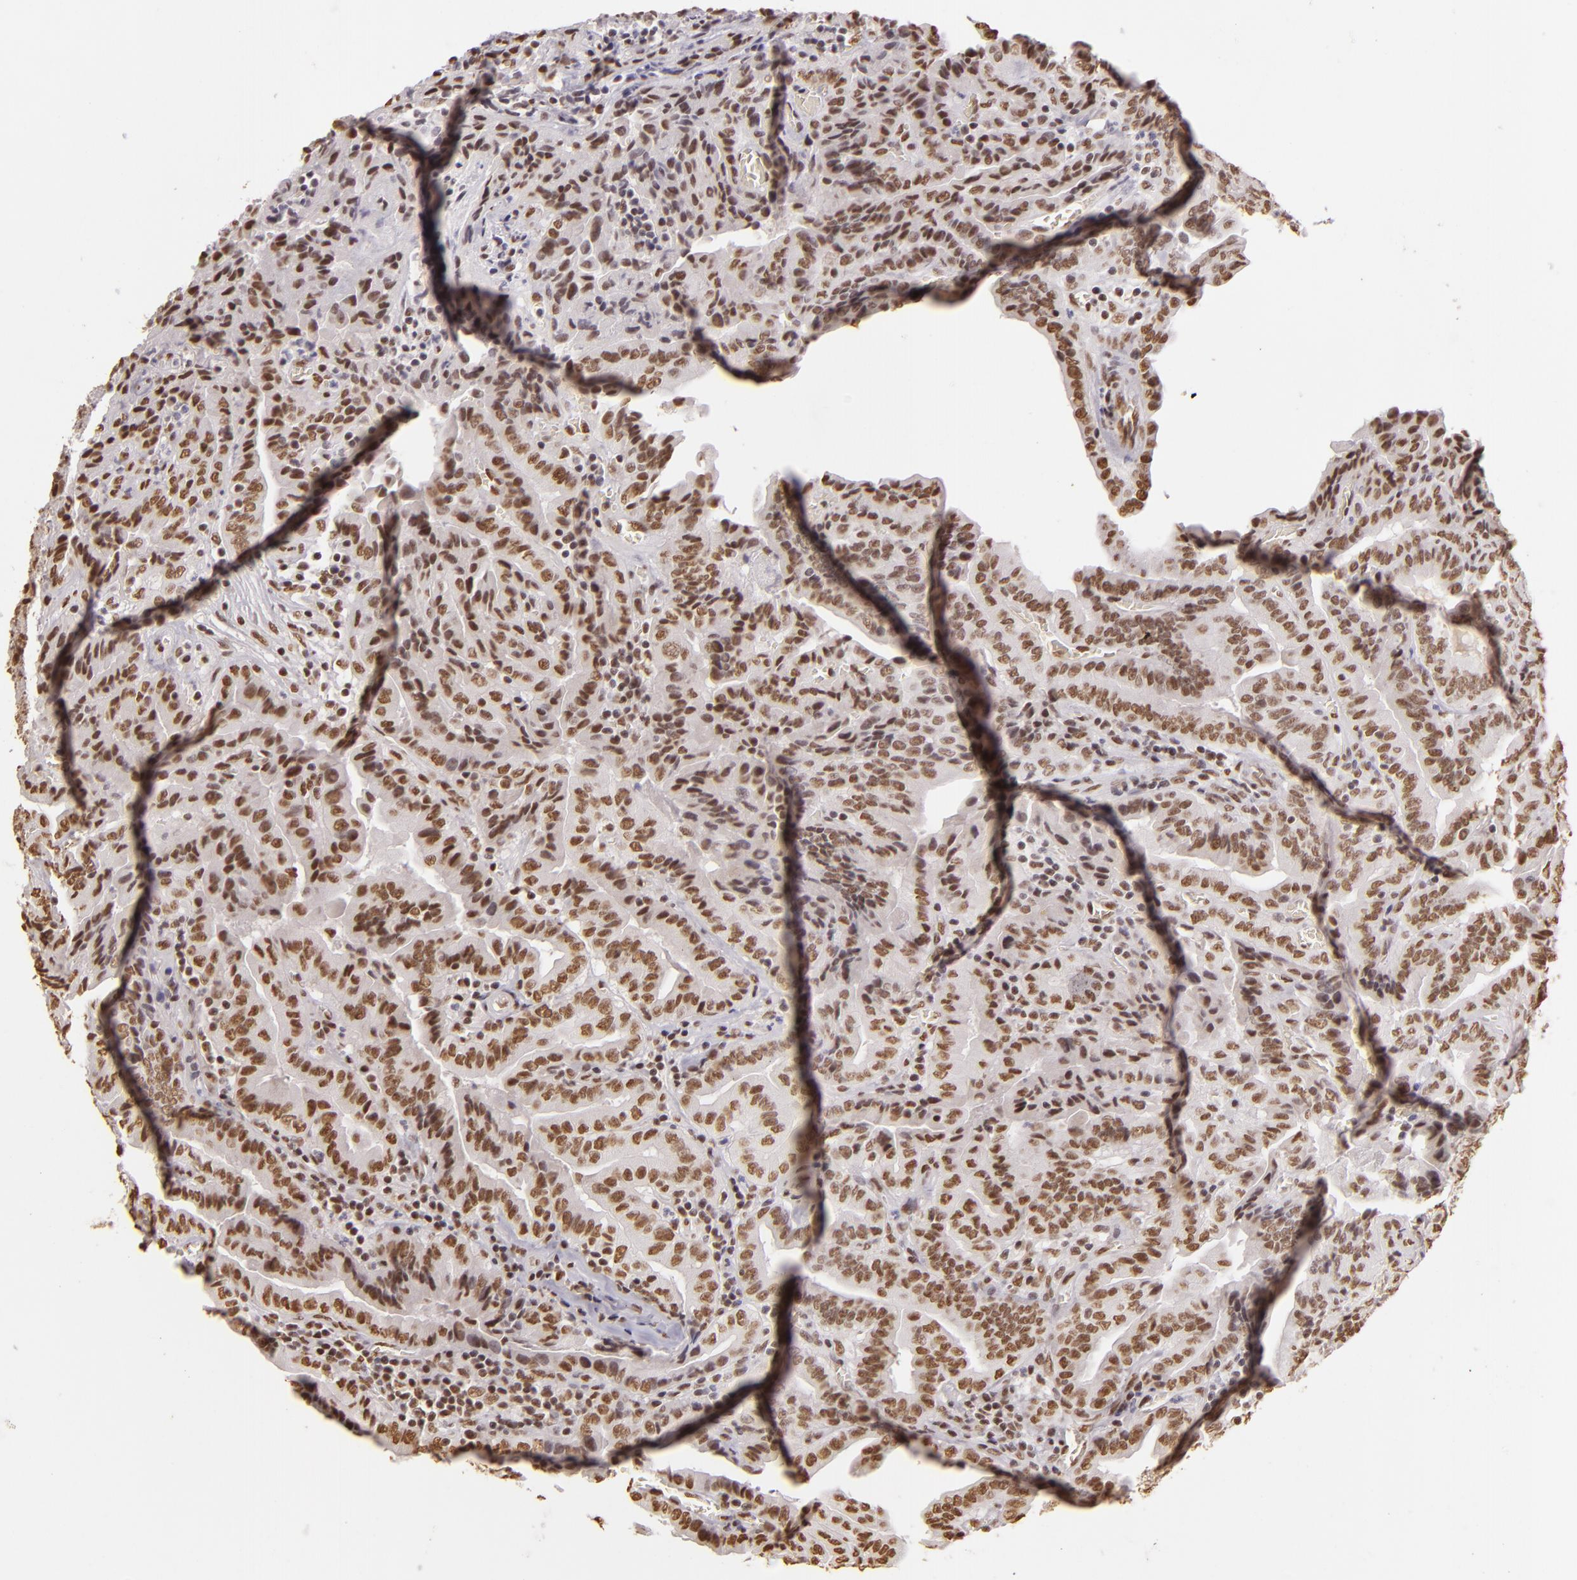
{"staining": {"intensity": "moderate", "quantity": ">75%", "location": "nuclear"}, "tissue": "thyroid cancer", "cell_type": "Tumor cells", "image_type": "cancer", "snomed": [{"axis": "morphology", "description": "Papillary adenocarcinoma, NOS"}, {"axis": "topography", "description": "Thyroid gland"}], "caption": "Protein expression analysis of human thyroid cancer (papillary adenocarcinoma) reveals moderate nuclear positivity in approximately >75% of tumor cells. The protein is stained brown, and the nuclei are stained in blue (DAB IHC with brightfield microscopy, high magnification).", "gene": "PAPOLA", "patient": {"sex": "female", "age": 71}}